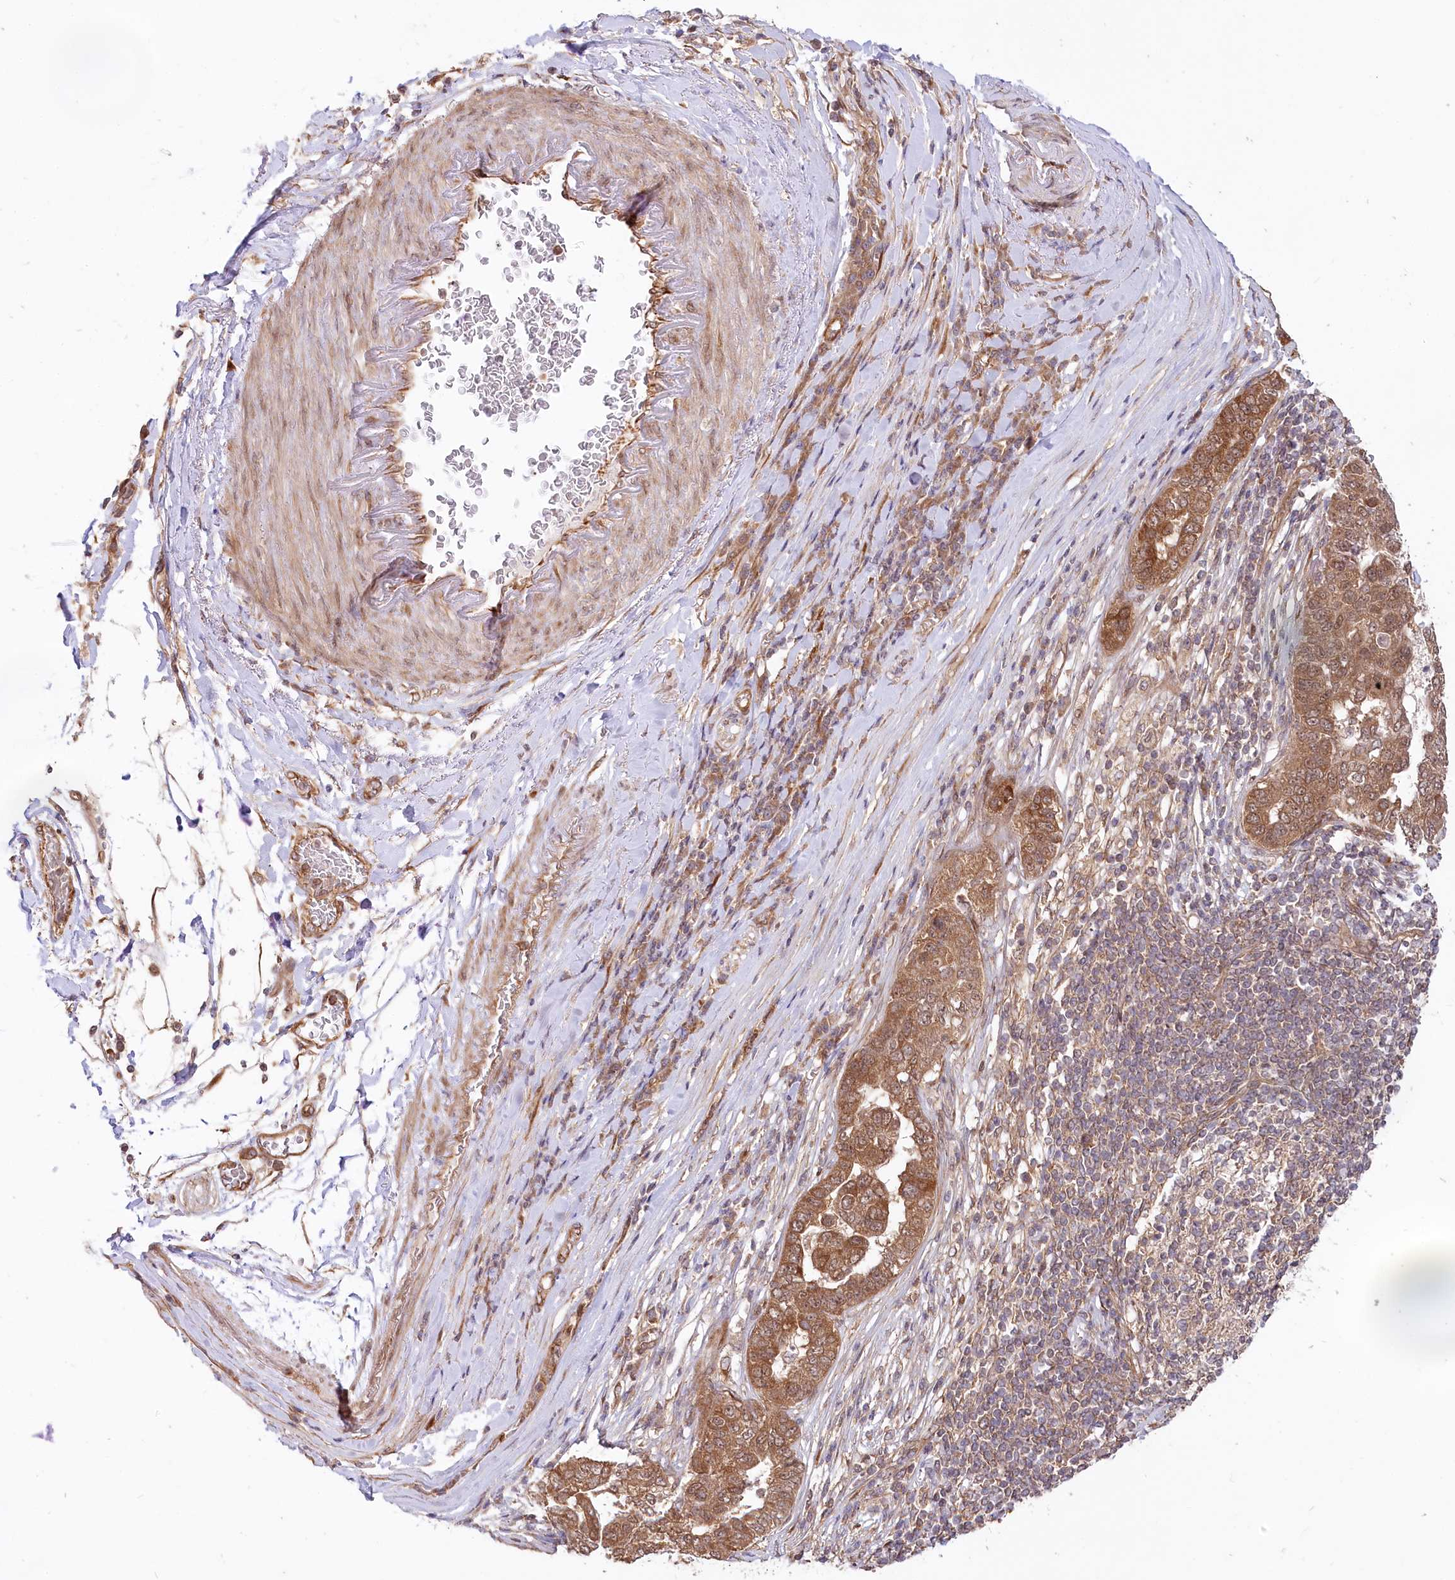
{"staining": {"intensity": "moderate", "quantity": ">75%", "location": "cytoplasmic/membranous,nuclear"}, "tissue": "pancreatic cancer", "cell_type": "Tumor cells", "image_type": "cancer", "snomed": [{"axis": "morphology", "description": "Adenocarcinoma, NOS"}, {"axis": "topography", "description": "Pancreas"}], "caption": "This is a micrograph of IHC staining of adenocarcinoma (pancreatic), which shows moderate positivity in the cytoplasmic/membranous and nuclear of tumor cells.", "gene": "CEP70", "patient": {"sex": "female", "age": 61}}